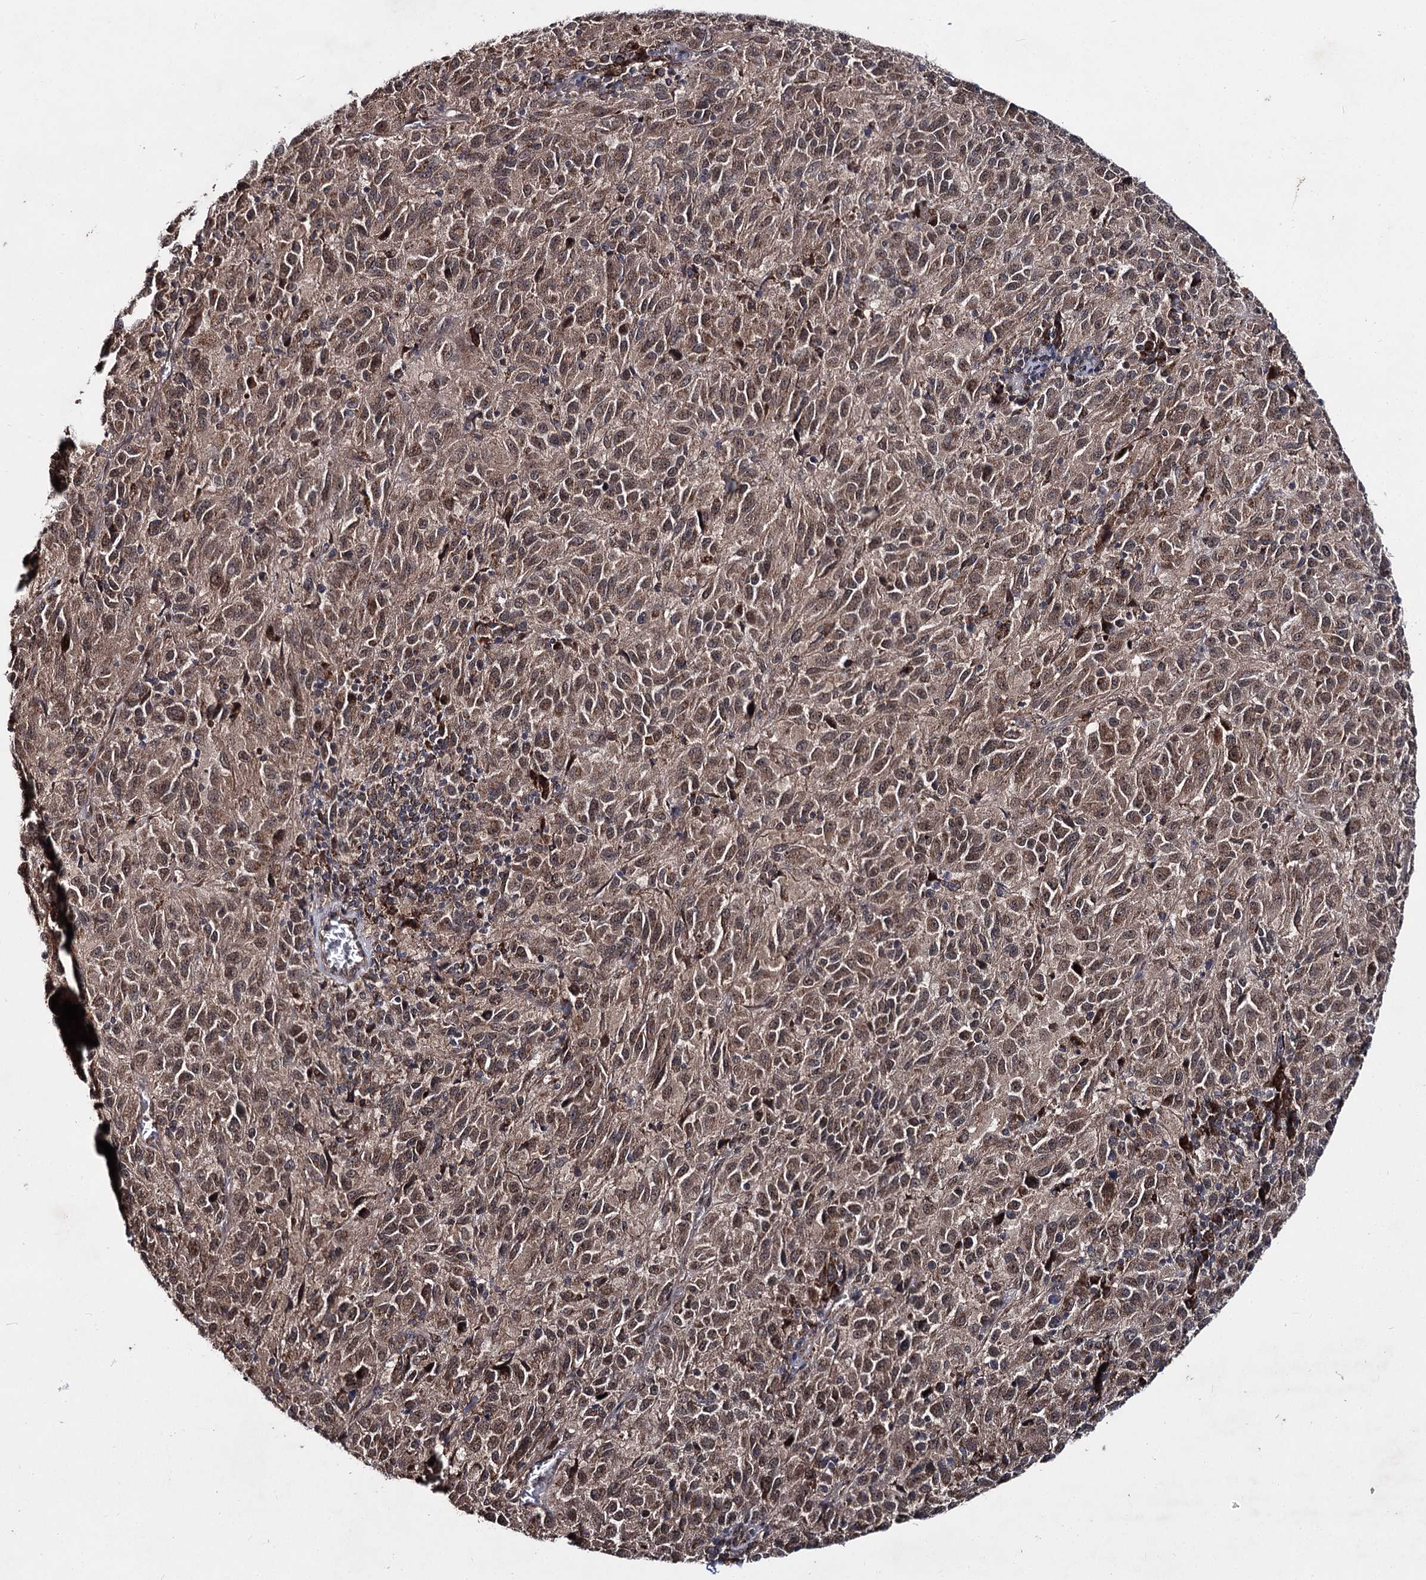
{"staining": {"intensity": "moderate", "quantity": ">75%", "location": "cytoplasmic/membranous,nuclear"}, "tissue": "melanoma", "cell_type": "Tumor cells", "image_type": "cancer", "snomed": [{"axis": "morphology", "description": "Malignant melanoma, Metastatic site"}, {"axis": "topography", "description": "Lung"}], "caption": "Tumor cells demonstrate medium levels of moderate cytoplasmic/membranous and nuclear expression in about >75% of cells in malignant melanoma (metastatic site).", "gene": "MSANTD2", "patient": {"sex": "male", "age": 64}}